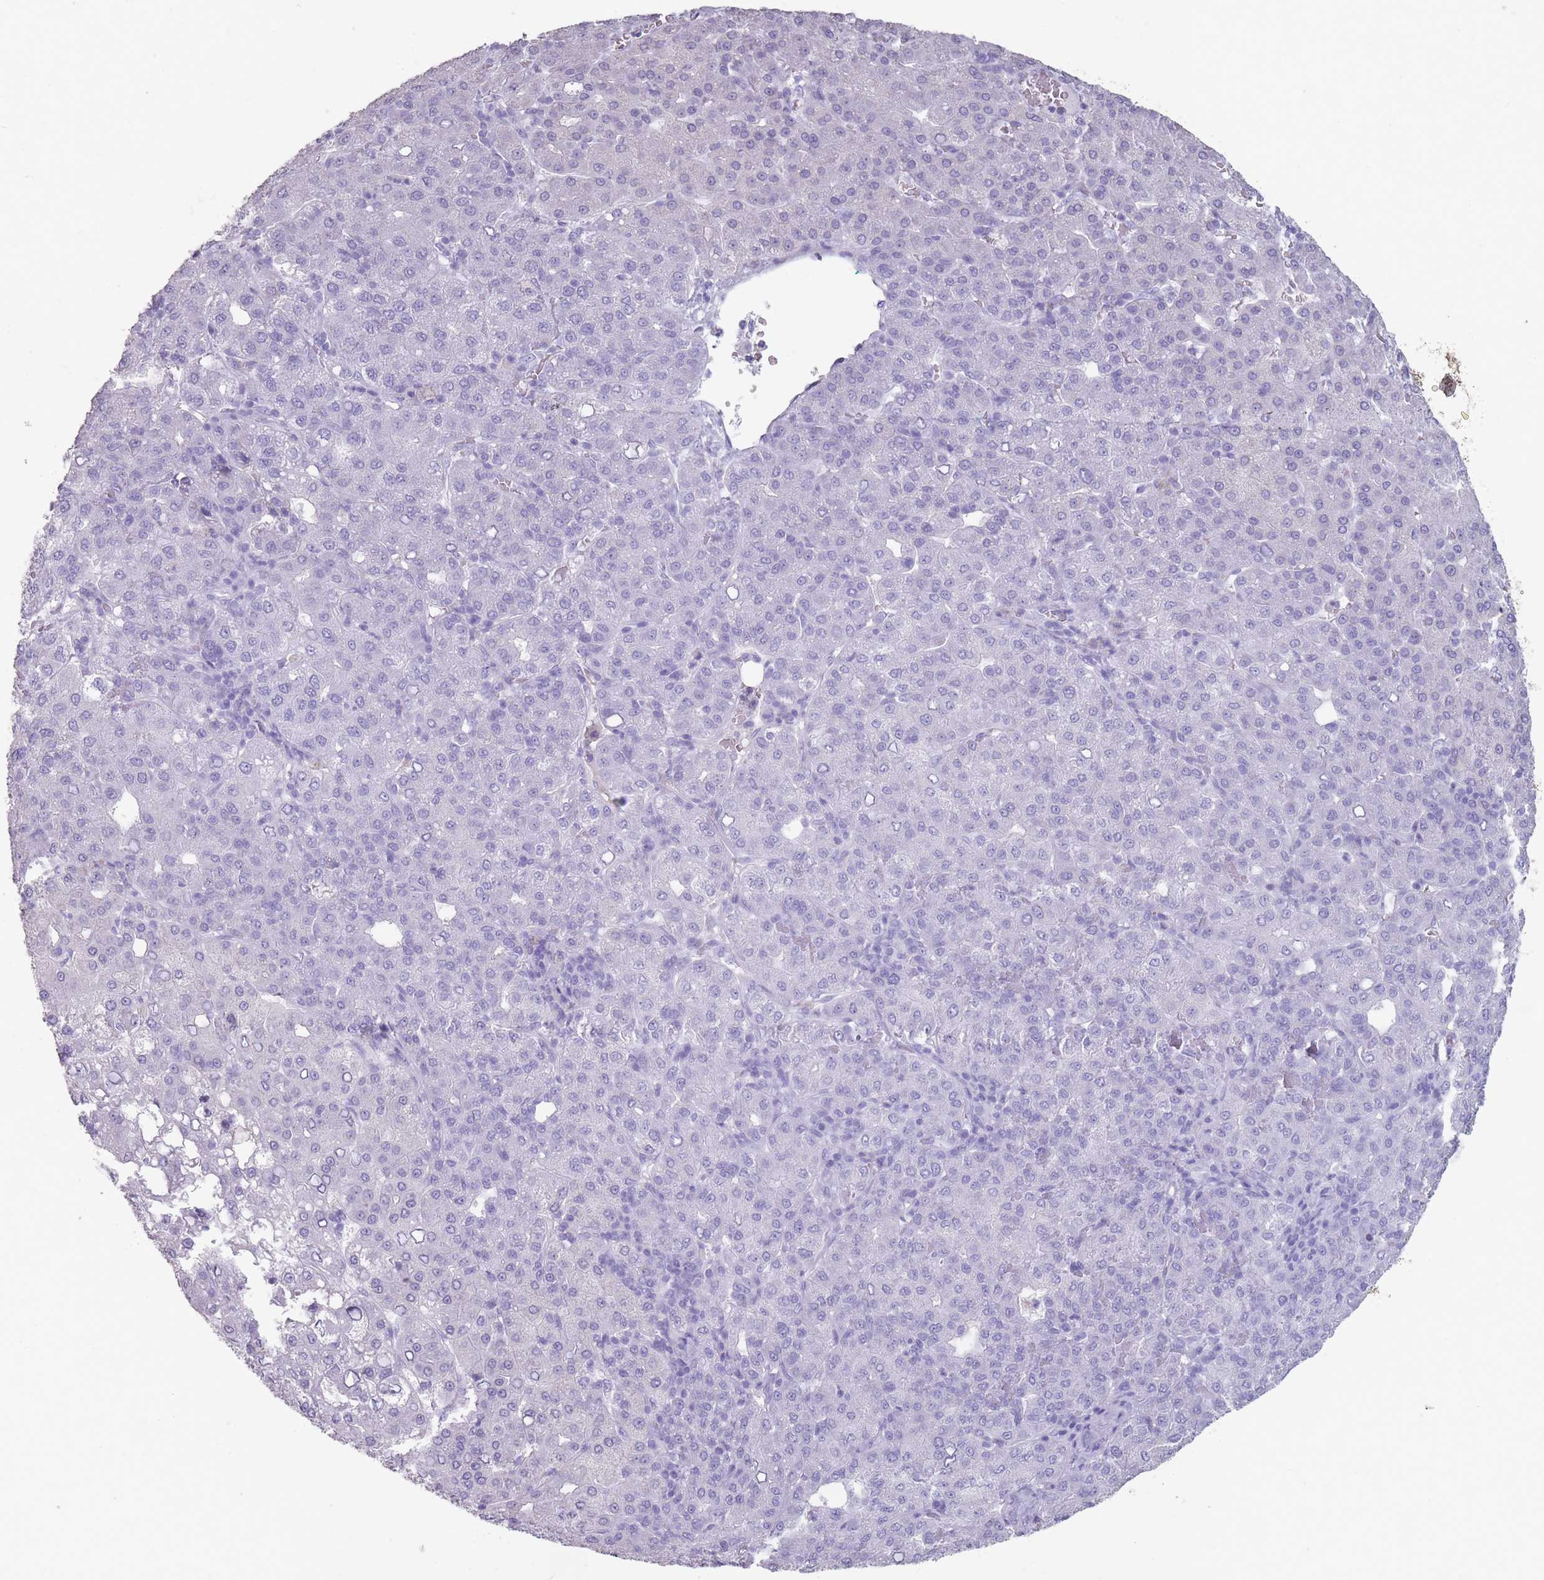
{"staining": {"intensity": "negative", "quantity": "none", "location": "none"}, "tissue": "liver cancer", "cell_type": "Tumor cells", "image_type": "cancer", "snomed": [{"axis": "morphology", "description": "Carcinoma, Hepatocellular, NOS"}, {"axis": "topography", "description": "Liver"}], "caption": "Human liver cancer (hepatocellular carcinoma) stained for a protein using IHC exhibits no positivity in tumor cells.", "gene": "RHBG", "patient": {"sex": "male", "age": 65}}